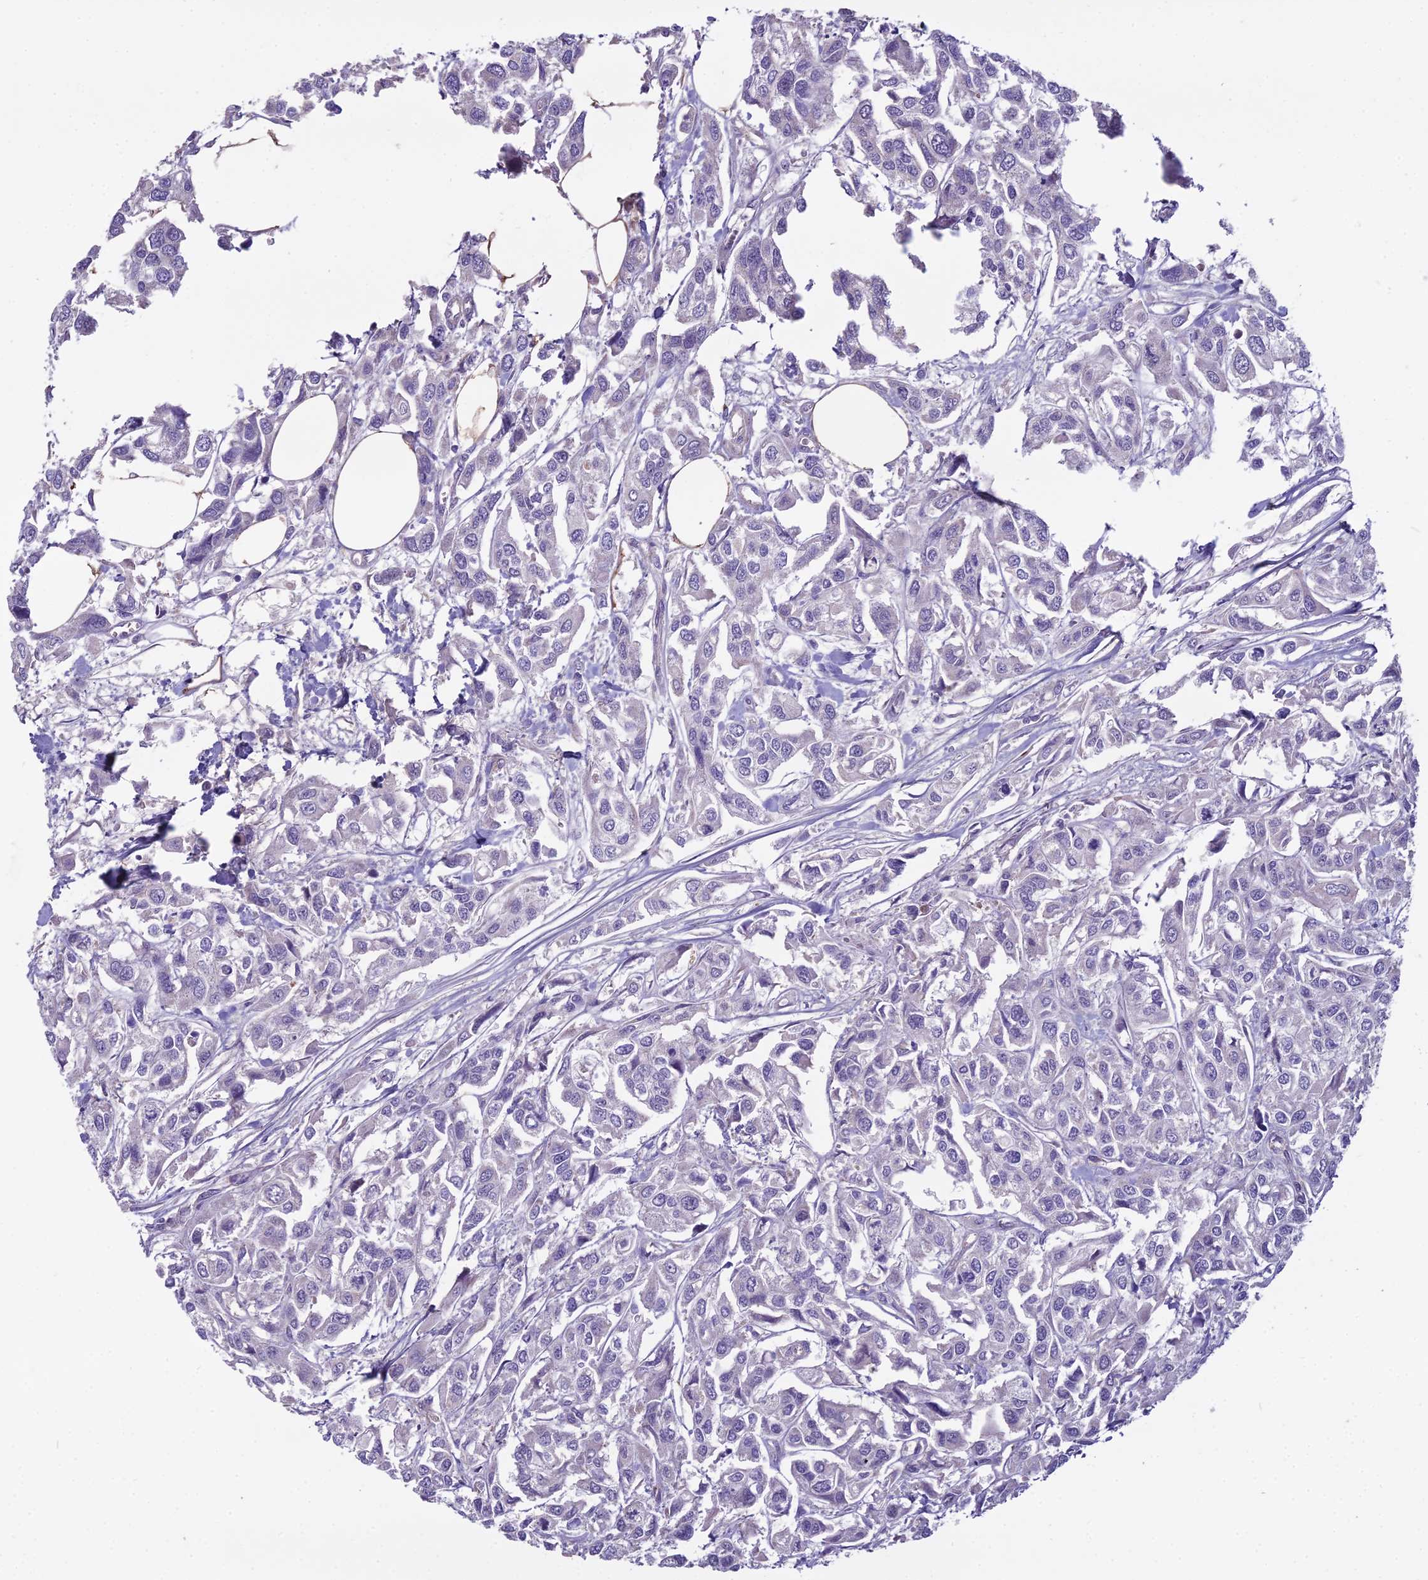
{"staining": {"intensity": "negative", "quantity": "none", "location": "none"}, "tissue": "urothelial cancer", "cell_type": "Tumor cells", "image_type": "cancer", "snomed": [{"axis": "morphology", "description": "Urothelial carcinoma, High grade"}, {"axis": "topography", "description": "Urinary bladder"}], "caption": "High power microscopy histopathology image of an immunohistochemistry (IHC) micrograph of urothelial cancer, revealing no significant expression in tumor cells.", "gene": "DUS2", "patient": {"sex": "male", "age": 67}}